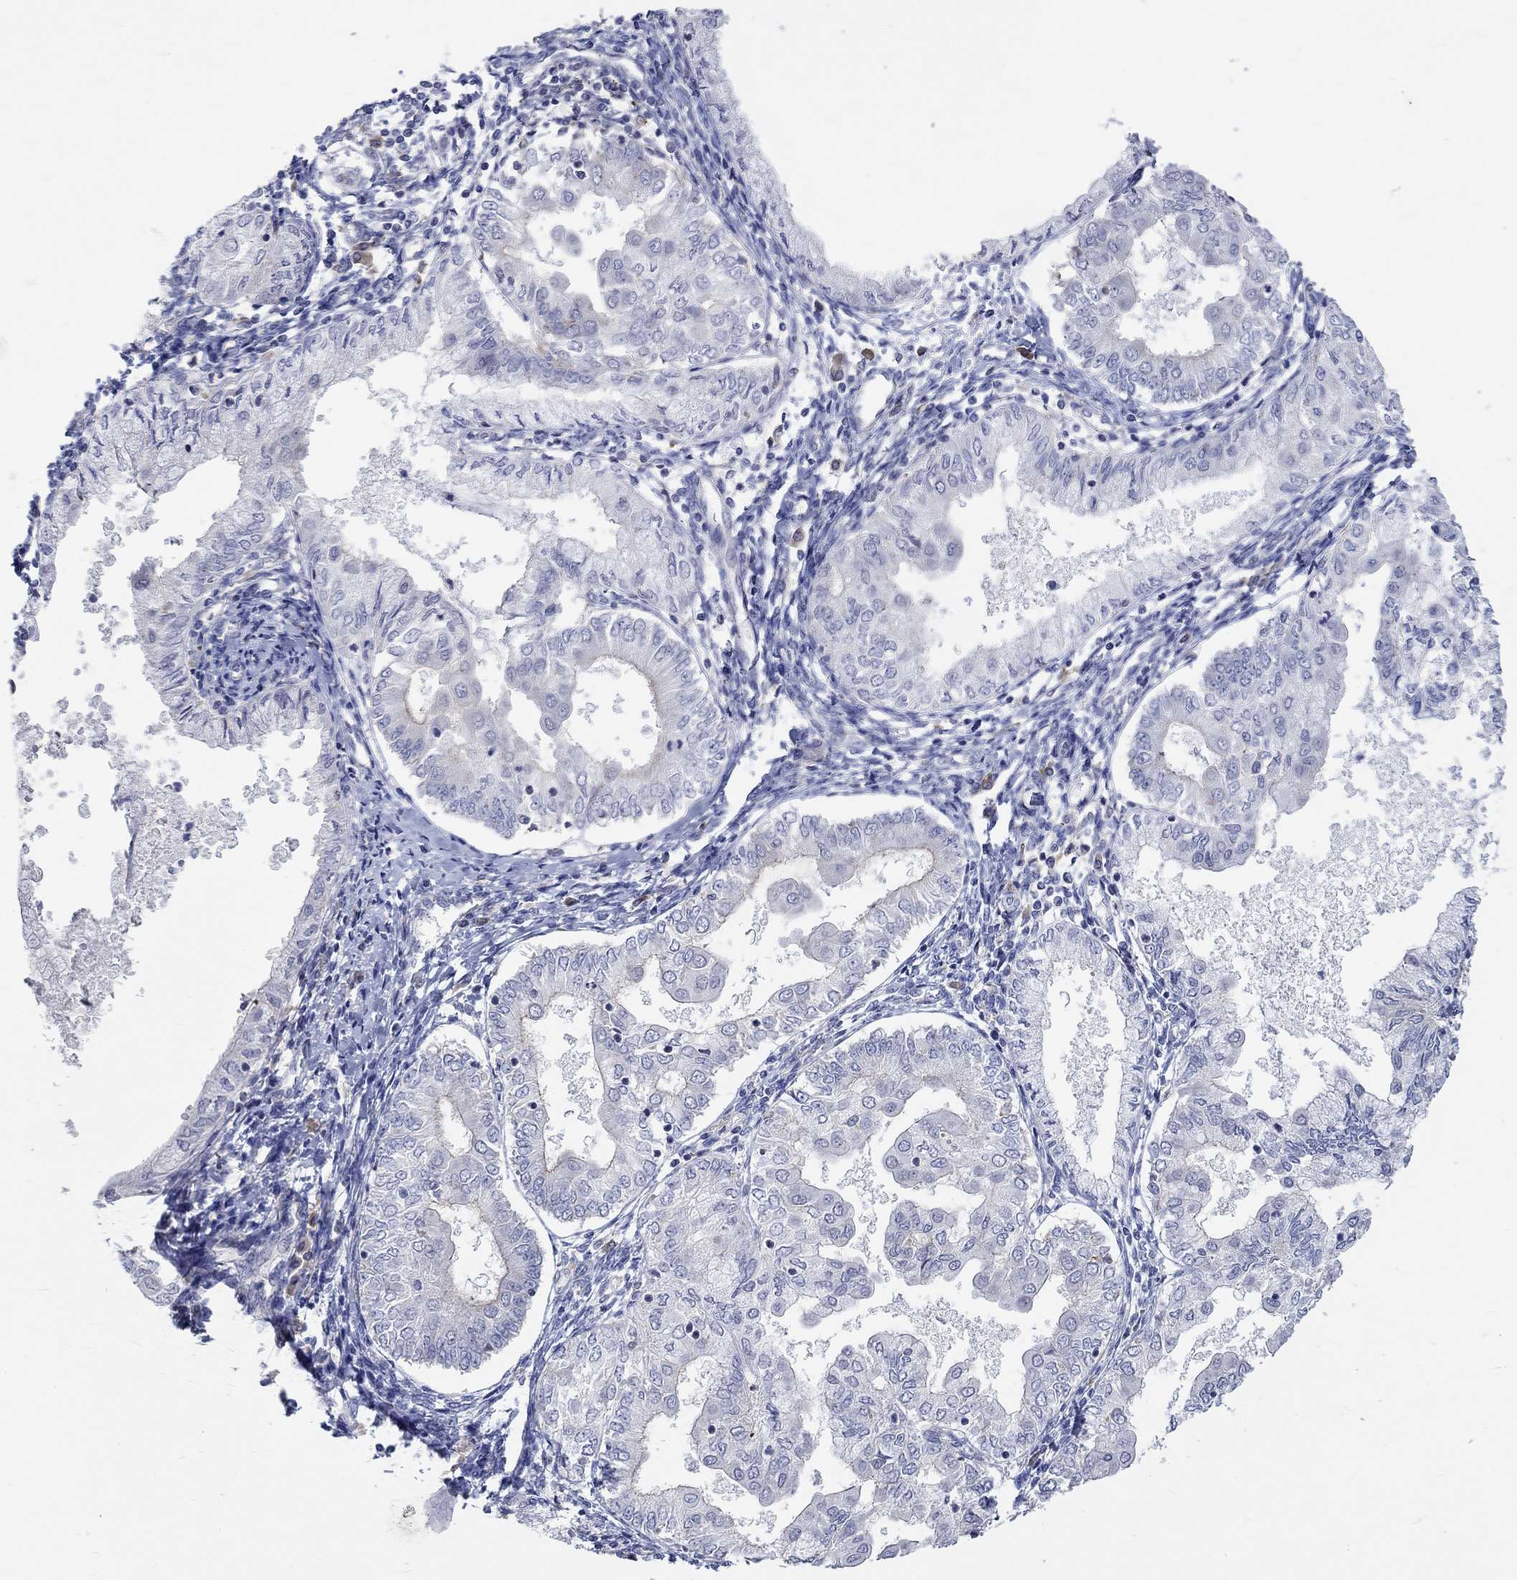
{"staining": {"intensity": "negative", "quantity": "none", "location": "none"}, "tissue": "endometrial cancer", "cell_type": "Tumor cells", "image_type": "cancer", "snomed": [{"axis": "morphology", "description": "Adenocarcinoma, NOS"}, {"axis": "topography", "description": "Endometrium"}], "caption": "This is a photomicrograph of IHC staining of endometrial cancer (adenocarcinoma), which shows no staining in tumor cells.", "gene": "PCDHGA10", "patient": {"sex": "female", "age": 68}}